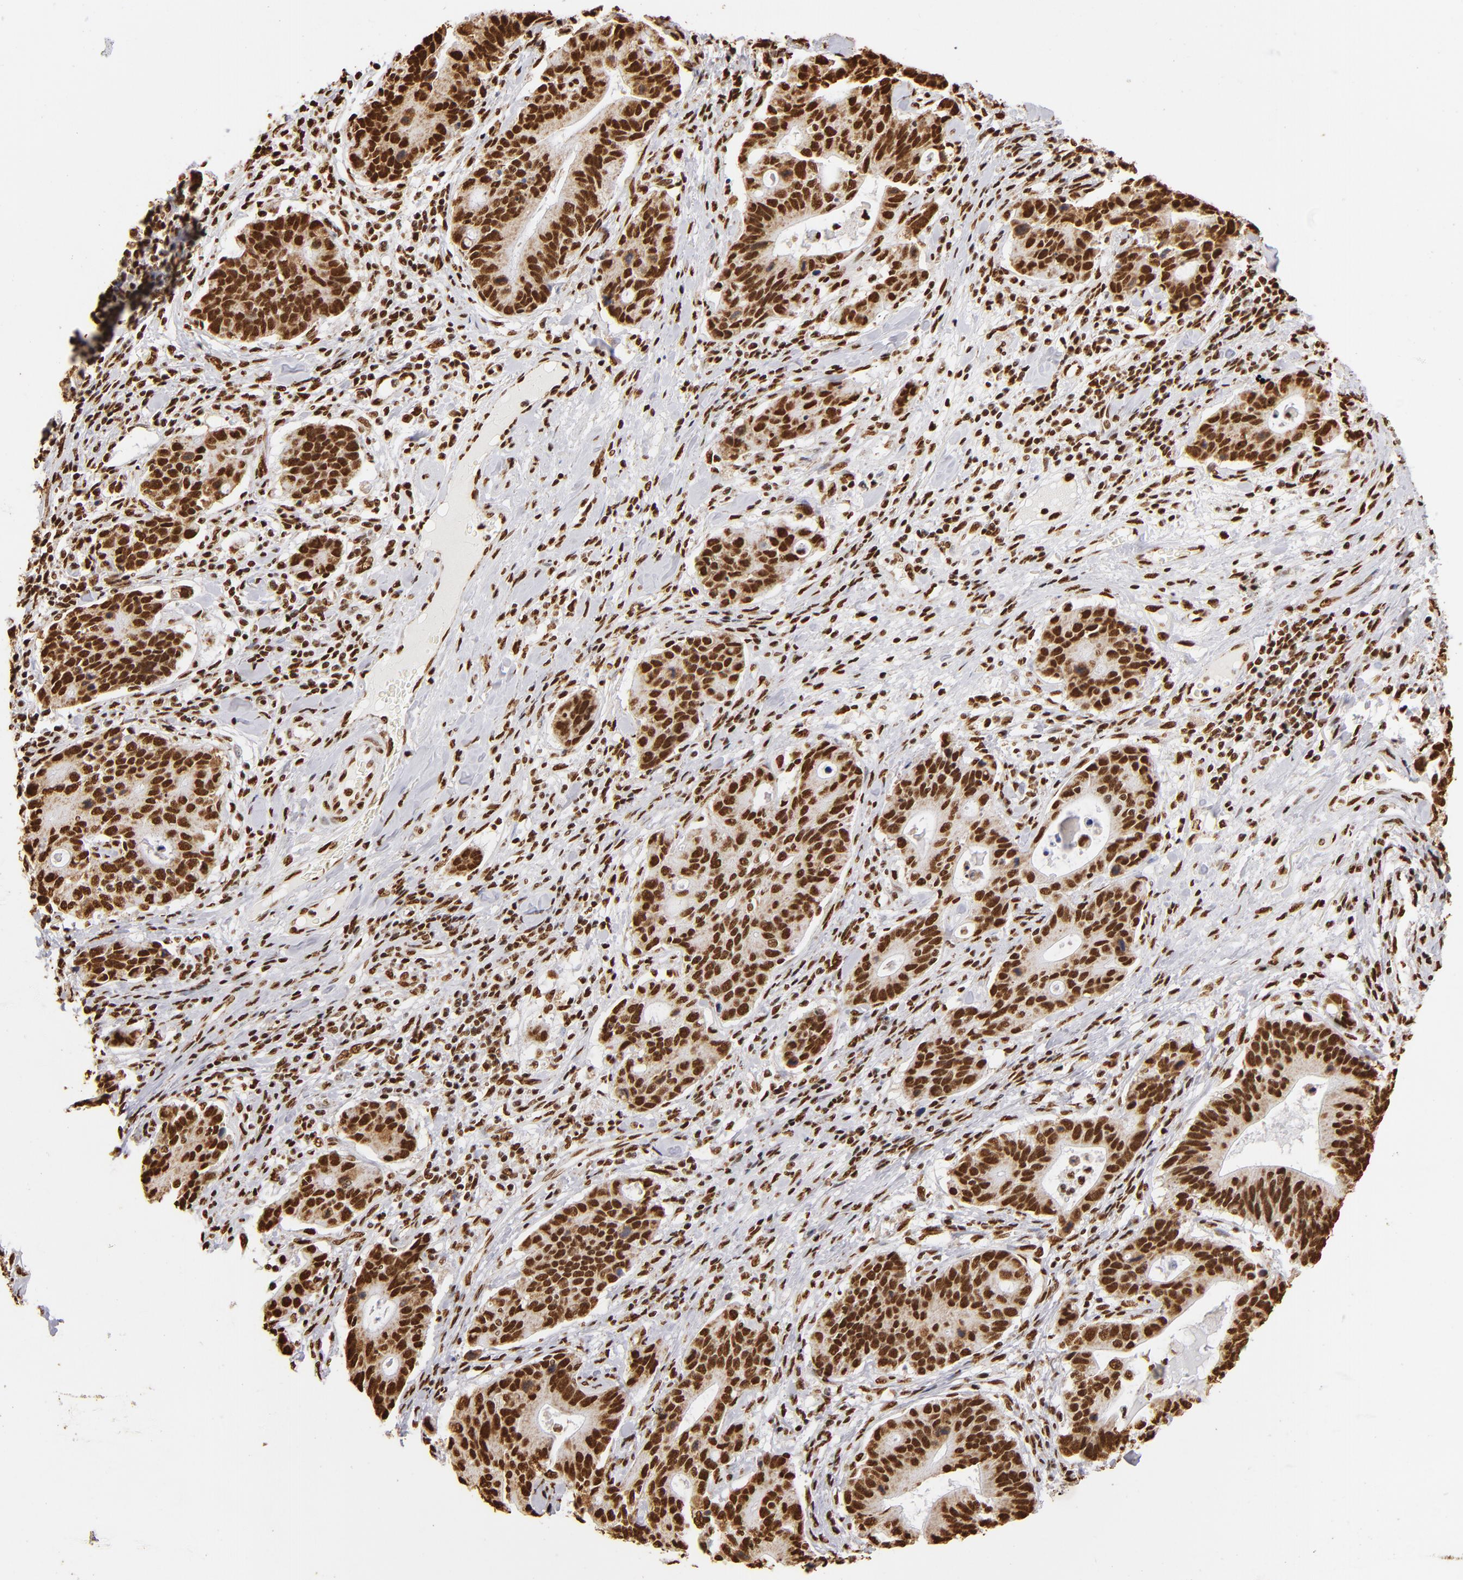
{"staining": {"intensity": "strong", "quantity": ">75%", "location": "nuclear"}, "tissue": "stomach cancer", "cell_type": "Tumor cells", "image_type": "cancer", "snomed": [{"axis": "morphology", "description": "Adenocarcinoma, NOS"}, {"axis": "topography", "description": "Esophagus"}, {"axis": "topography", "description": "Stomach"}], "caption": "Brown immunohistochemical staining in human adenocarcinoma (stomach) shows strong nuclear positivity in approximately >75% of tumor cells. (brown staining indicates protein expression, while blue staining denotes nuclei).", "gene": "ILF3", "patient": {"sex": "male", "age": 74}}